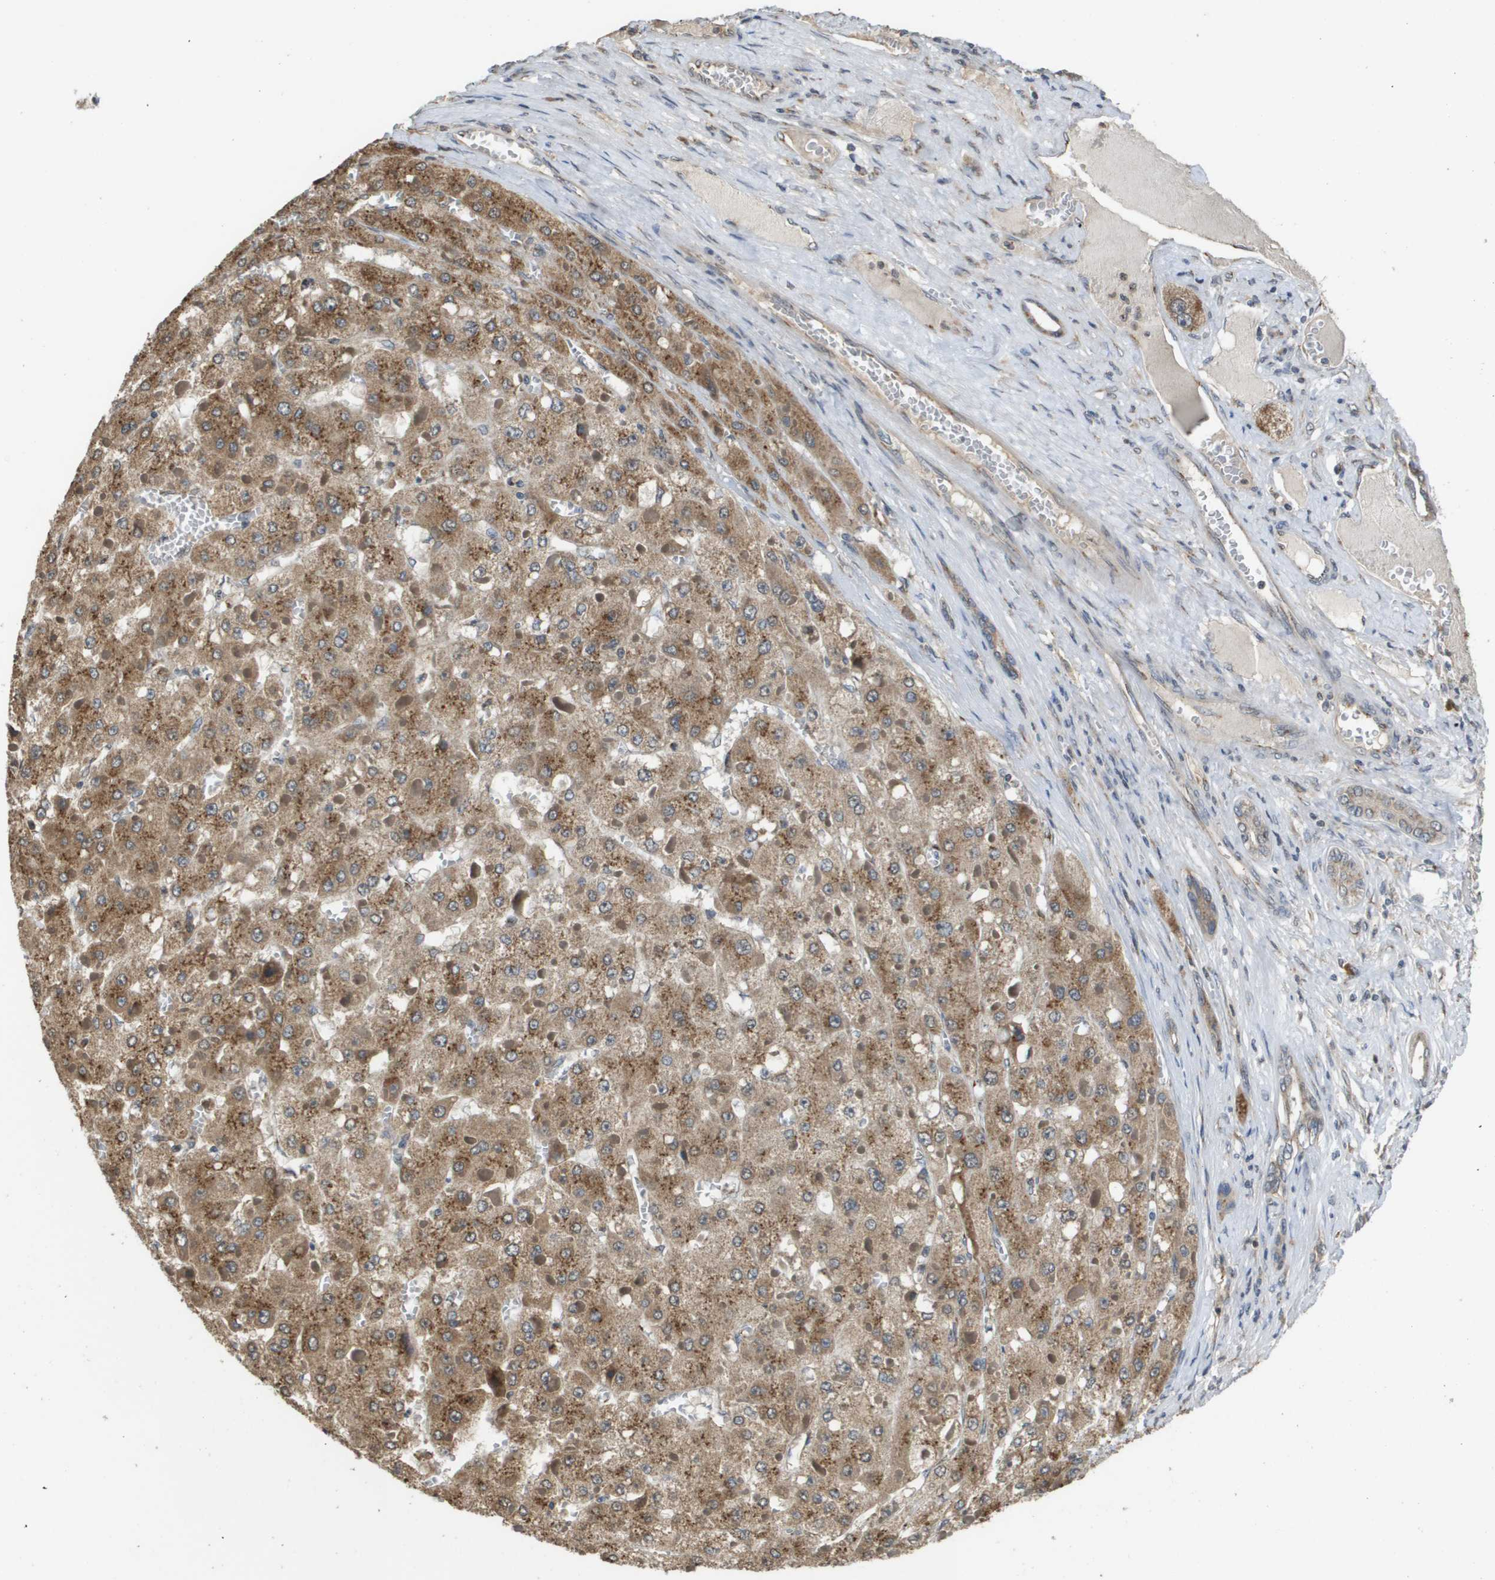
{"staining": {"intensity": "moderate", "quantity": ">75%", "location": "cytoplasmic/membranous"}, "tissue": "liver cancer", "cell_type": "Tumor cells", "image_type": "cancer", "snomed": [{"axis": "morphology", "description": "Carcinoma, Hepatocellular, NOS"}, {"axis": "topography", "description": "Liver"}], "caption": "A brown stain highlights moderate cytoplasmic/membranous positivity of a protein in human liver cancer (hepatocellular carcinoma) tumor cells. Using DAB (3,3'-diaminobenzidine) (brown) and hematoxylin (blue) stains, captured at high magnification using brightfield microscopy.", "gene": "PCK1", "patient": {"sex": "female", "age": 73}}